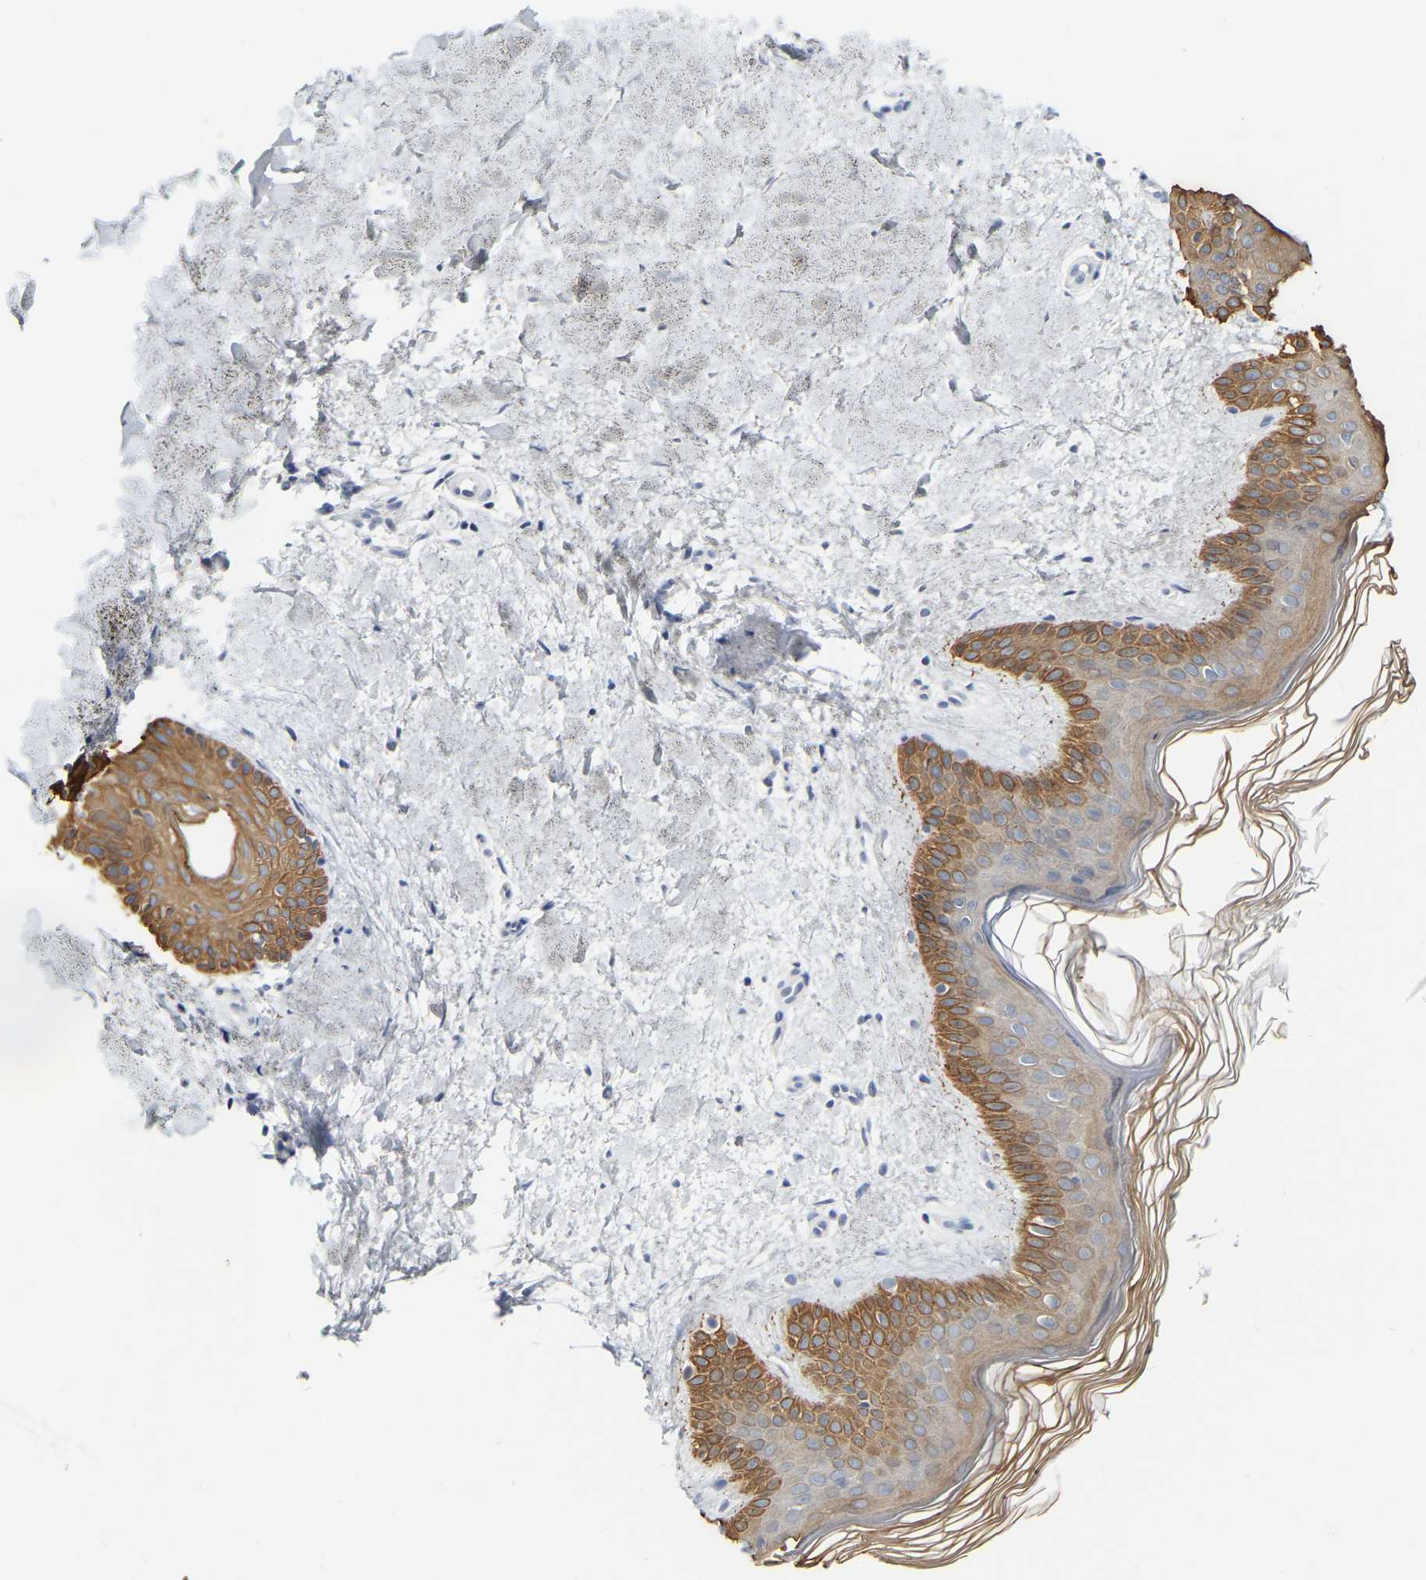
{"staining": {"intensity": "negative", "quantity": "none", "location": "none"}, "tissue": "skin", "cell_type": "Fibroblasts", "image_type": "normal", "snomed": [{"axis": "morphology", "description": "Normal tissue, NOS"}, {"axis": "morphology", "description": "Malignant melanoma, Metastatic site"}, {"axis": "topography", "description": "Skin"}], "caption": "There is no significant expression in fibroblasts of skin.", "gene": "KRT76", "patient": {"sex": "male", "age": 41}}